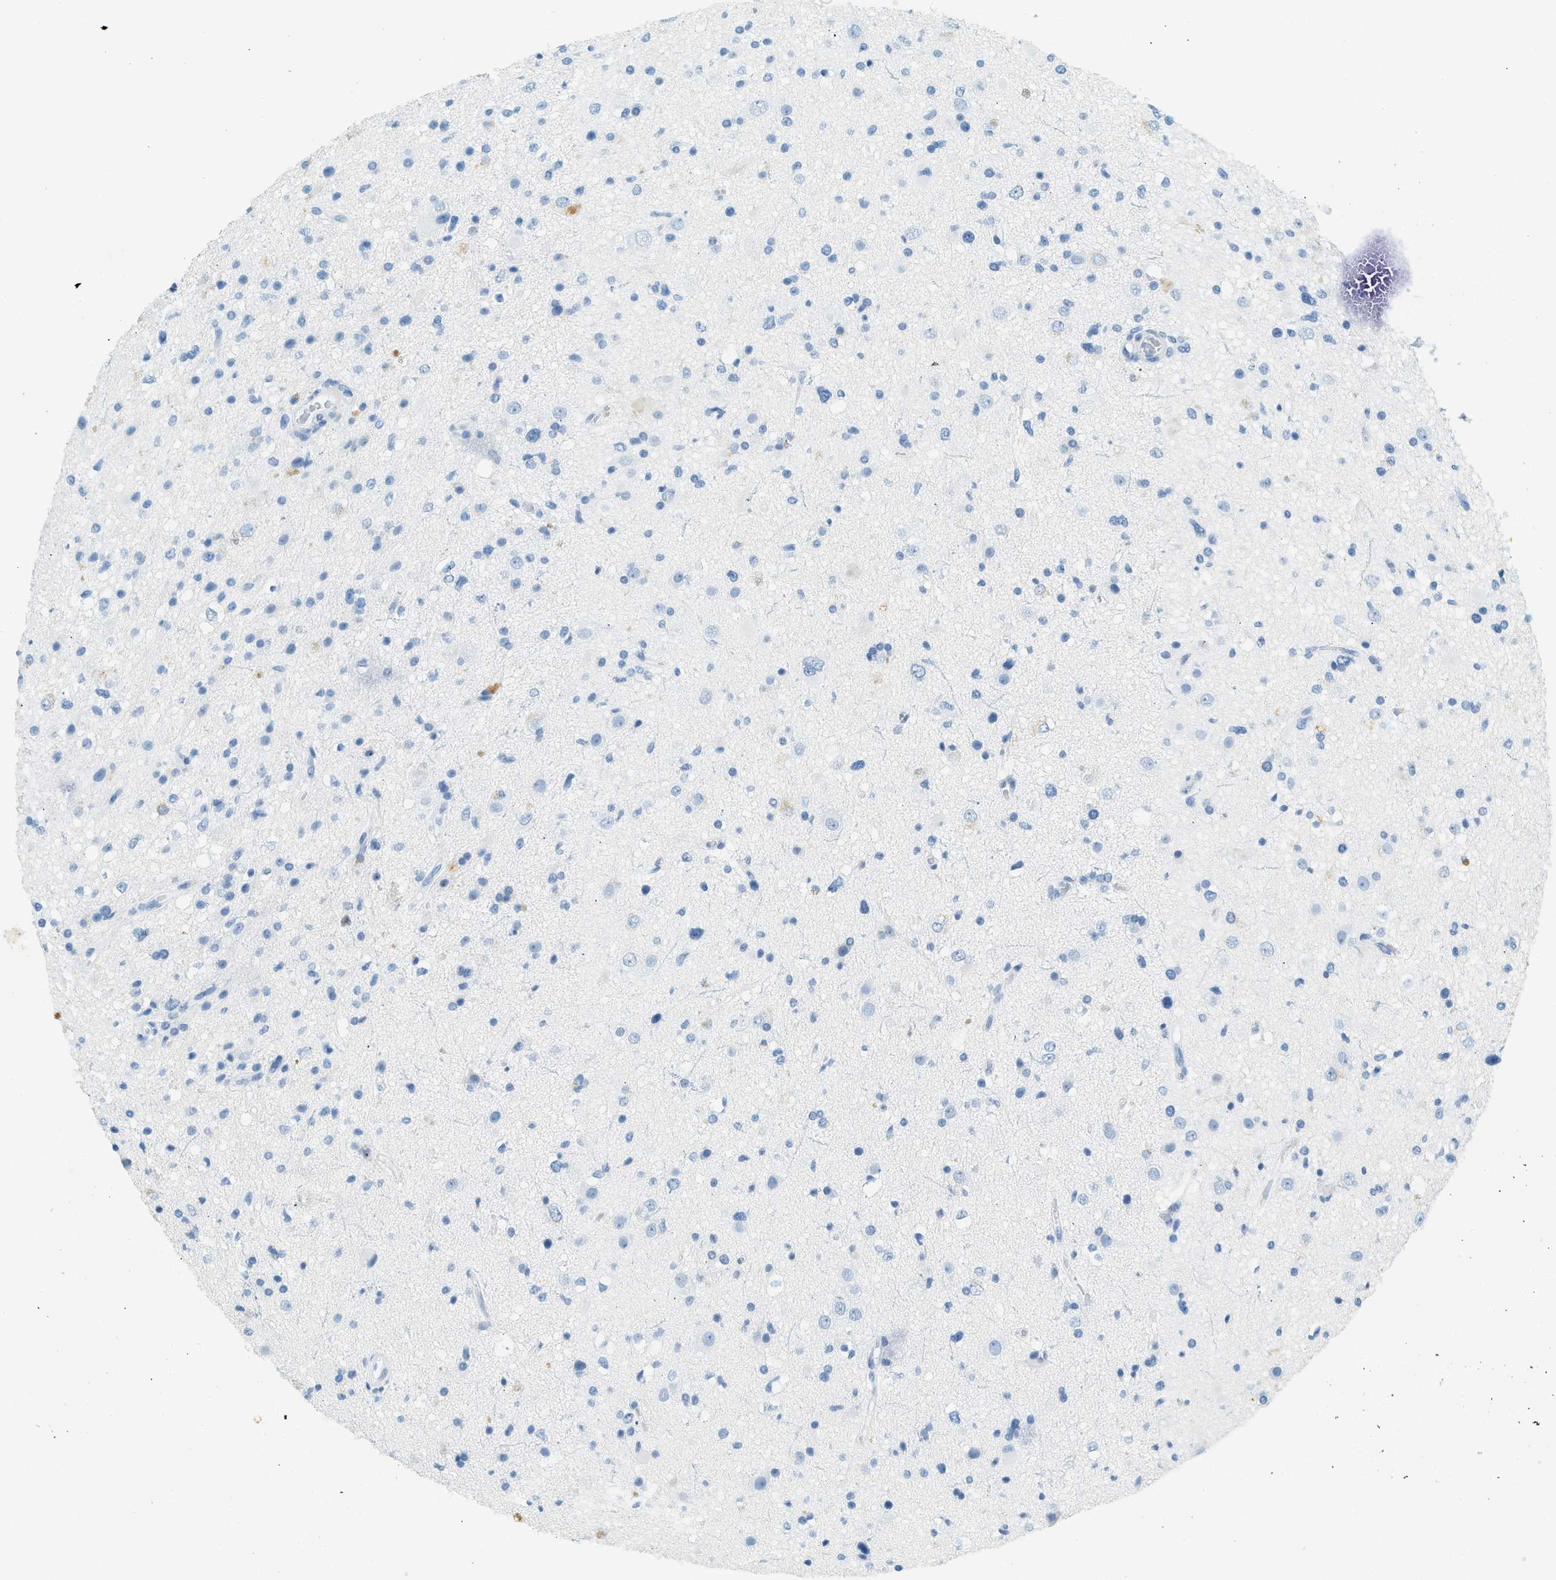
{"staining": {"intensity": "negative", "quantity": "none", "location": "none"}, "tissue": "glioma", "cell_type": "Tumor cells", "image_type": "cancer", "snomed": [{"axis": "morphology", "description": "Glioma, malignant, High grade"}, {"axis": "topography", "description": "Brain"}], "caption": "This is a image of immunohistochemistry staining of malignant high-grade glioma, which shows no staining in tumor cells.", "gene": "HHATL", "patient": {"sex": "male", "age": 33}}